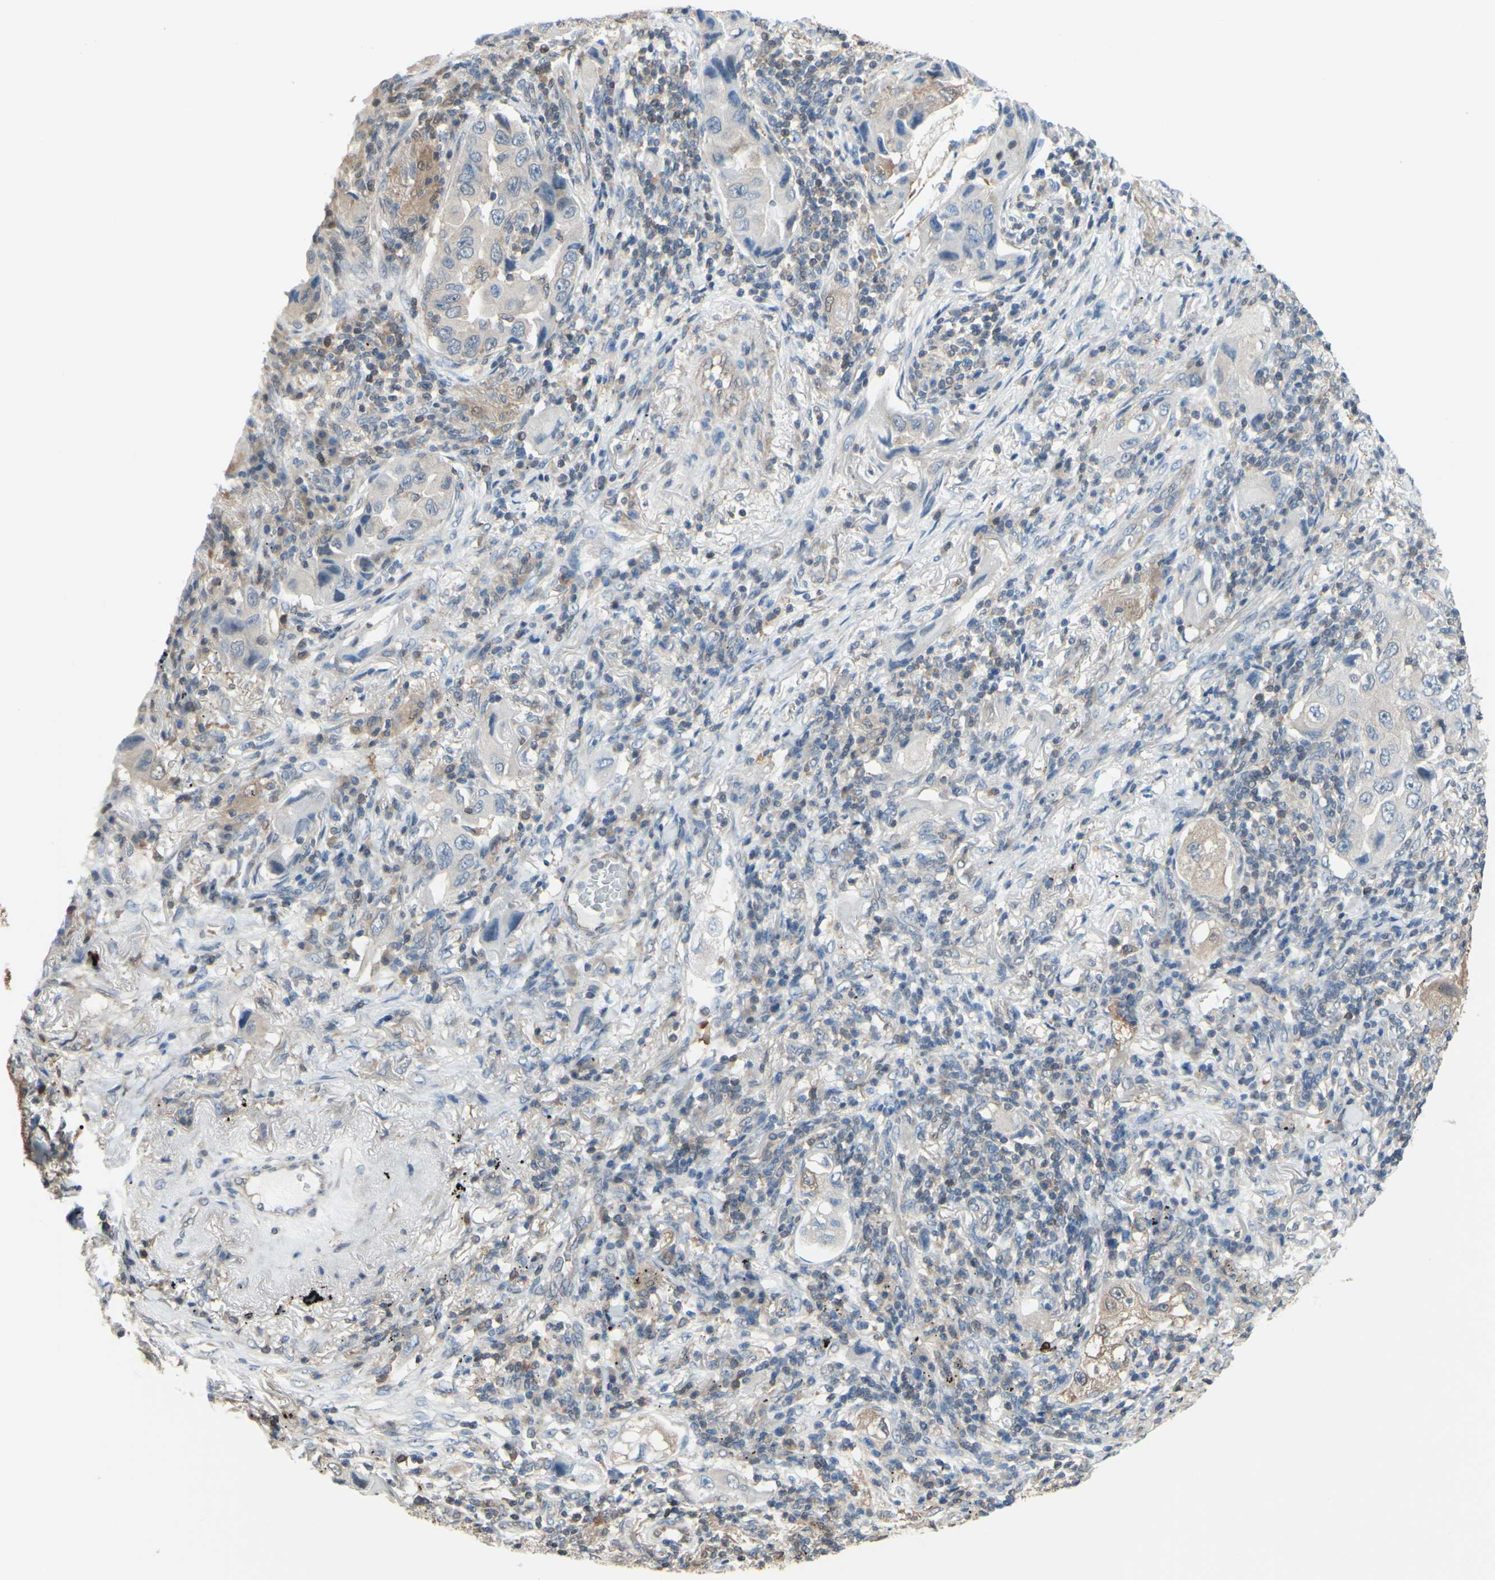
{"staining": {"intensity": "weak", "quantity": "25%-75%", "location": "cytoplasmic/membranous"}, "tissue": "lung cancer", "cell_type": "Tumor cells", "image_type": "cancer", "snomed": [{"axis": "morphology", "description": "Adenocarcinoma, NOS"}, {"axis": "topography", "description": "Lung"}], "caption": "A histopathology image showing weak cytoplasmic/membranous positivity in approximately 25%-75% of tumor cells in lung cancer, as visualized by brown immunohistochemical staining.", "gene": "UPK3B", "patient": {"sex": "female", "age": 65}}